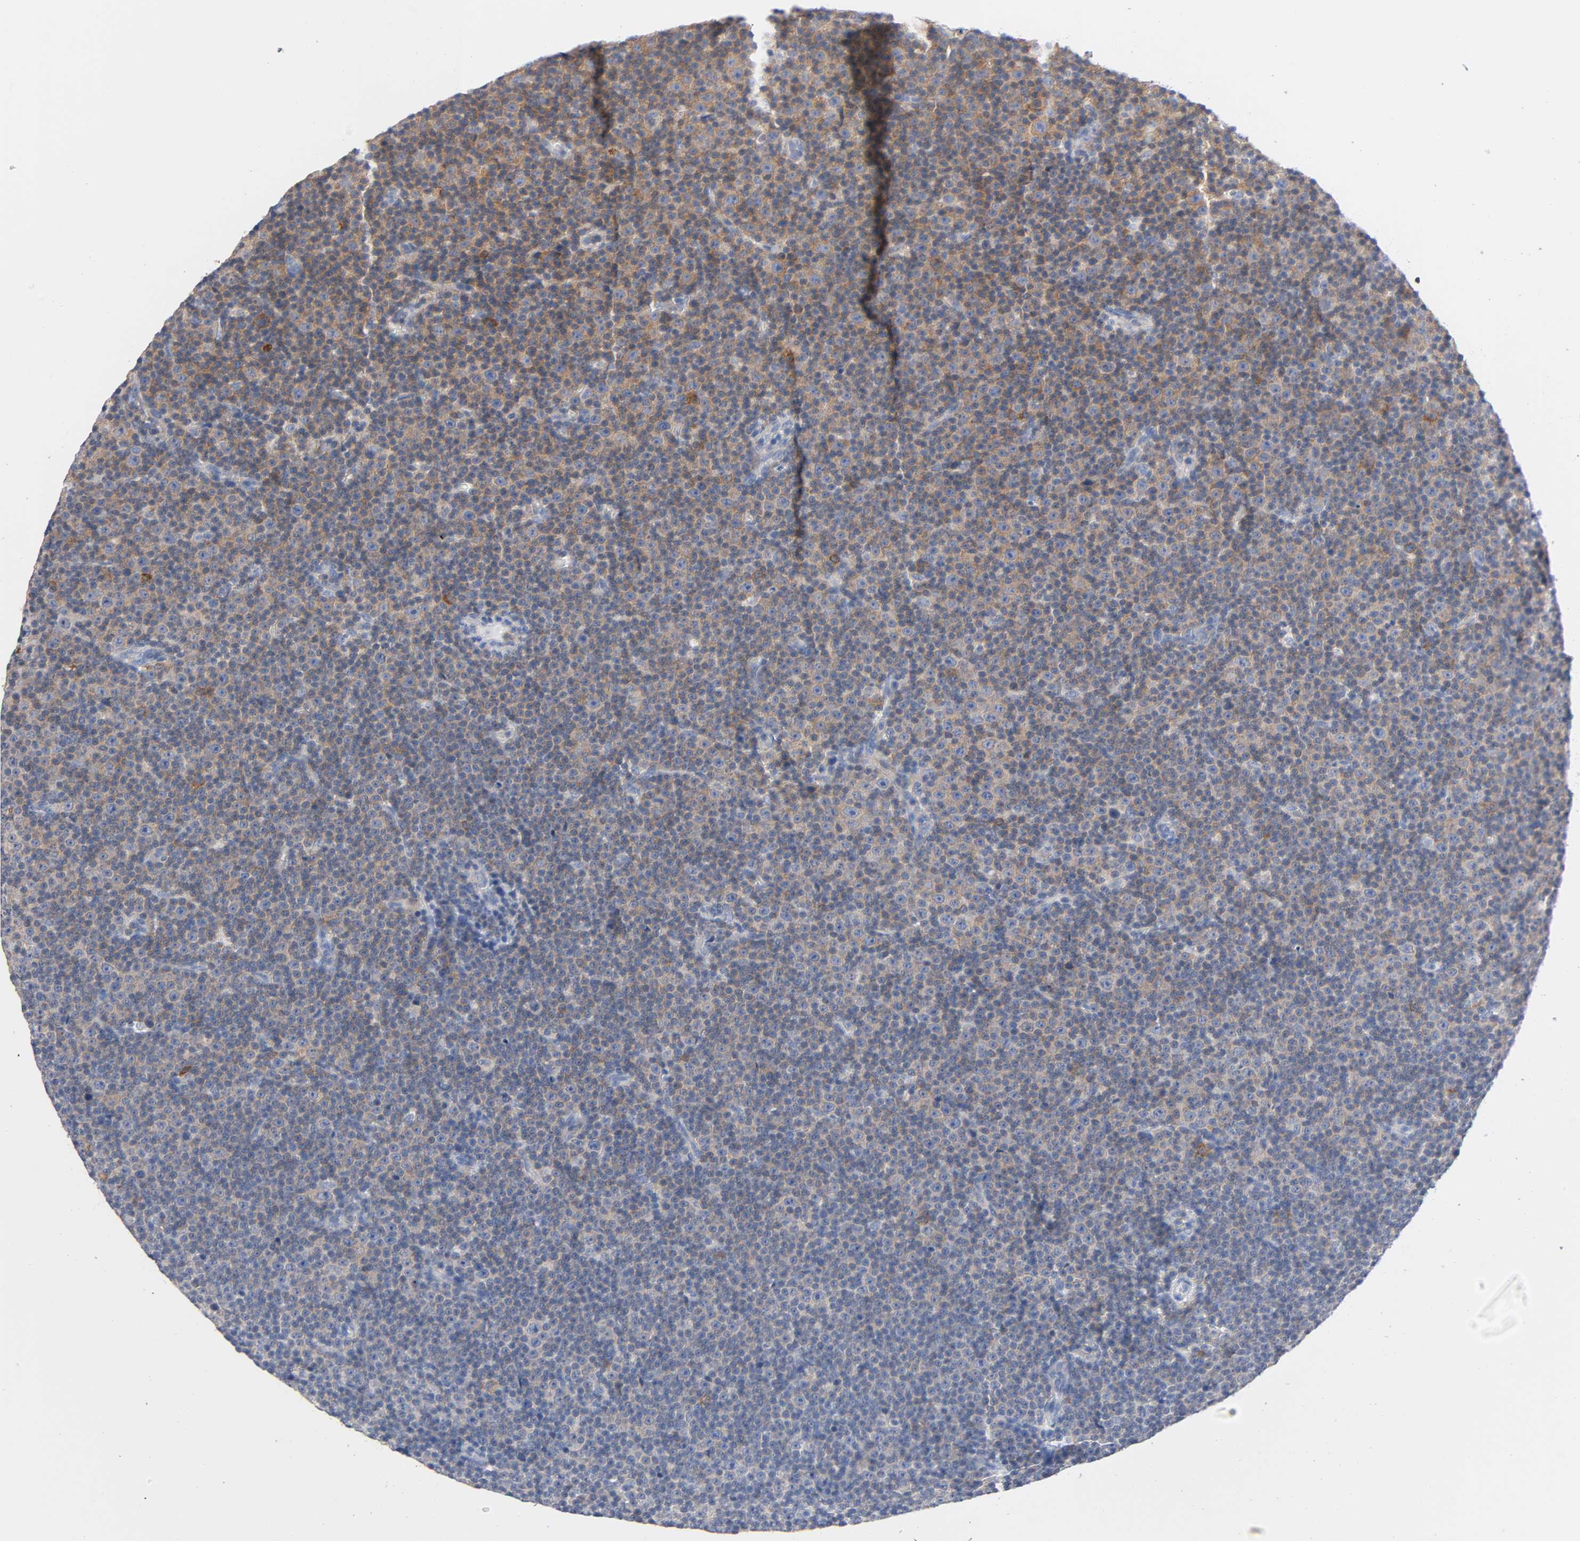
{"staining": {"intensity": "moderate", "quantity": "25%-75%", "location": "cytoplasmic/membranous"}, "tissue": "lymphoma", "cell_type": "Tumor cells", "image_type": "cancer", "snomed": [{"axis": "morphology", "description": "Malignant lymphoma, non-Hodgkin's type, Low grade"}, {"axis": "topography", "description": "Lymph node"}], "caption": "Immunohistochemical staining of malignant lymphoma, non-Hodgkin's type (low-grade) exhibits moderate cytoplasmic/membranous protein positivity in about 25%-75% of tumor cells. (Brightfield microscopy of DAB IHC at high magnification).", "gene": "MALT1", "patient": {"sex": "female", "age": 67}}